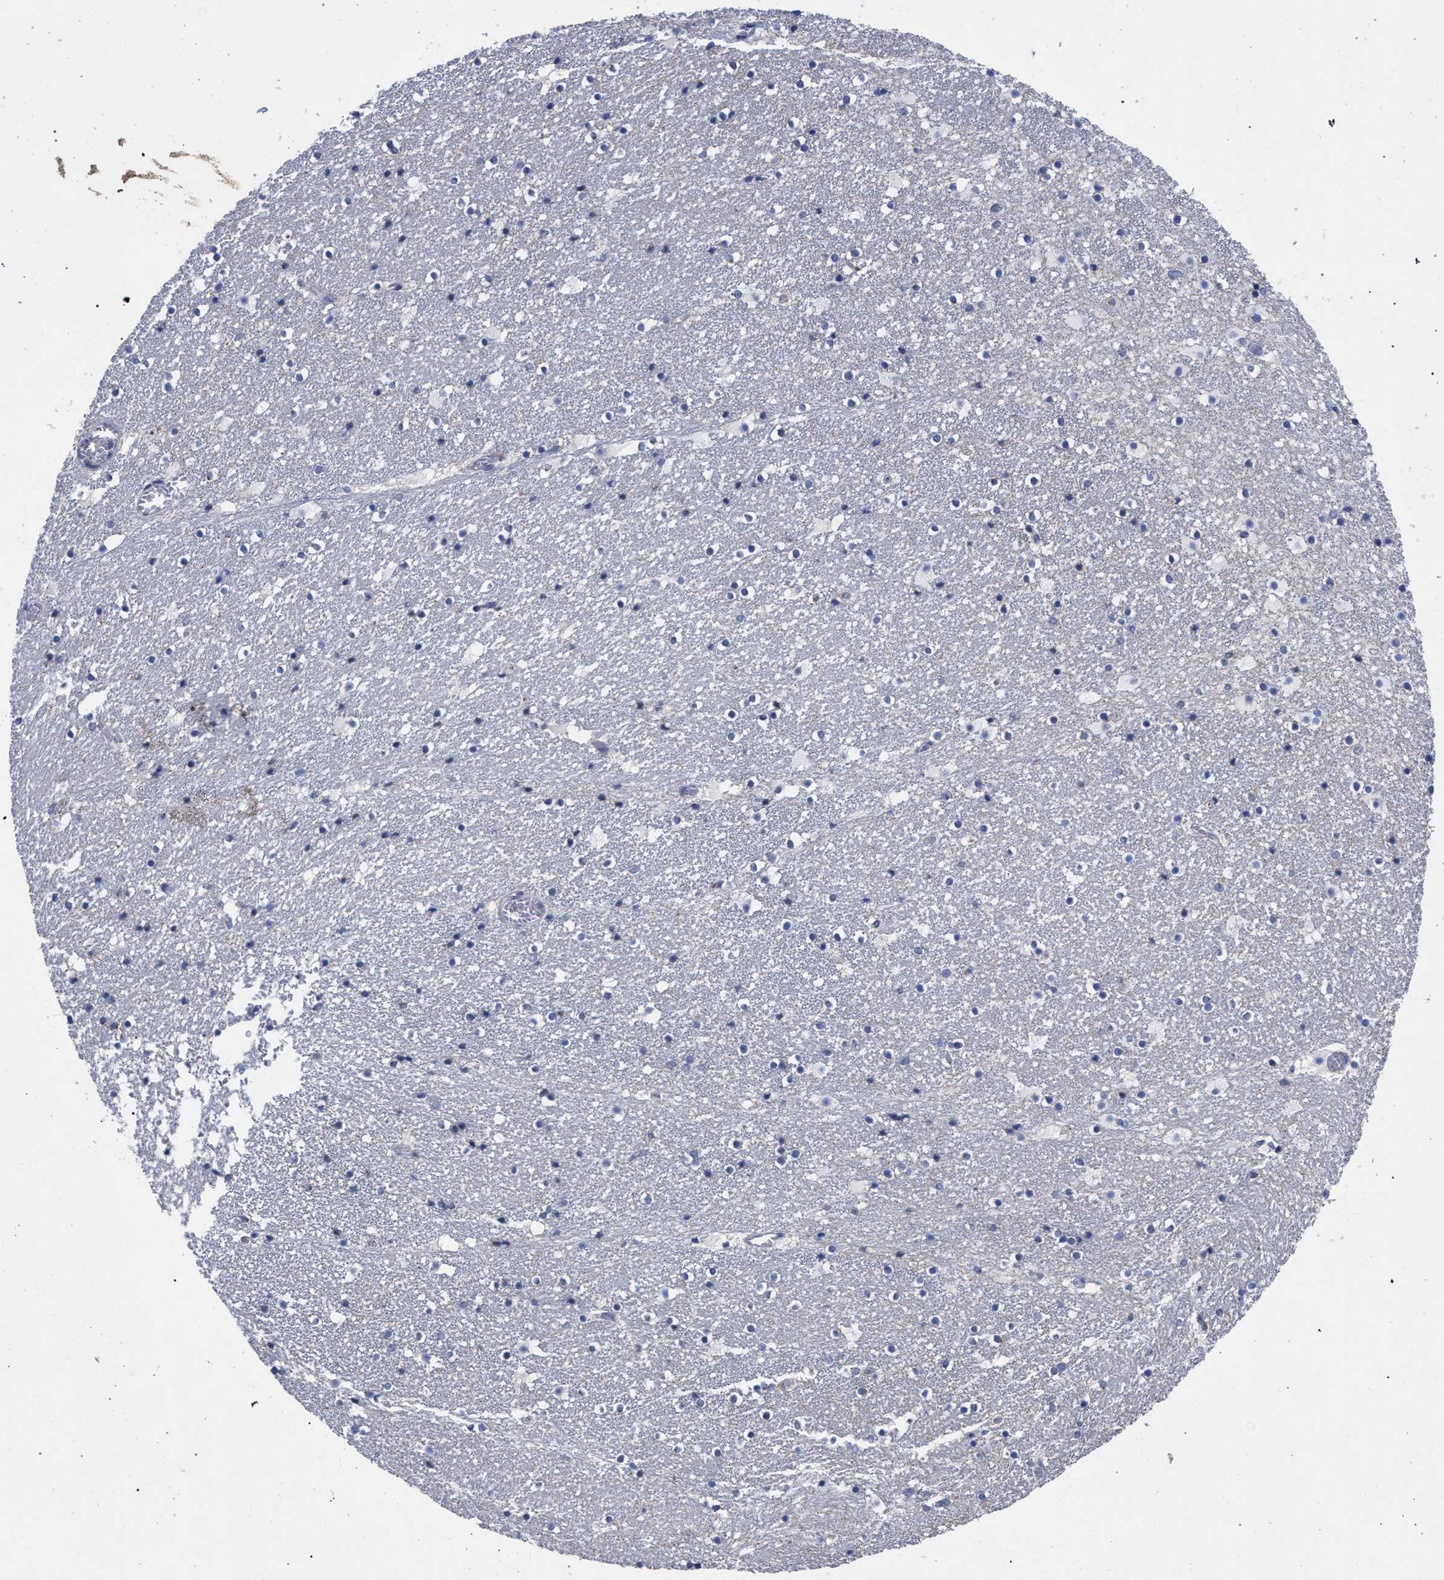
{"staining": {"intensity": "weak", "quantity": "<25%", "location": "cytoplasmic/membranous"}, "tissue": "caudate", "cell_type": "Glial cells", "image_type": "normal", "snomed": [{"axis": "morphology", "description": "Normal tissue, NOS"}, {"axis": "topography", "description": "Lateral ventricle wall"}], "caption": "Immunohistochemistry of normal human caudate shows no expression in glial cells.", "gene": "GOLGA2", "patient": {"sex": "male", "age": 45}}